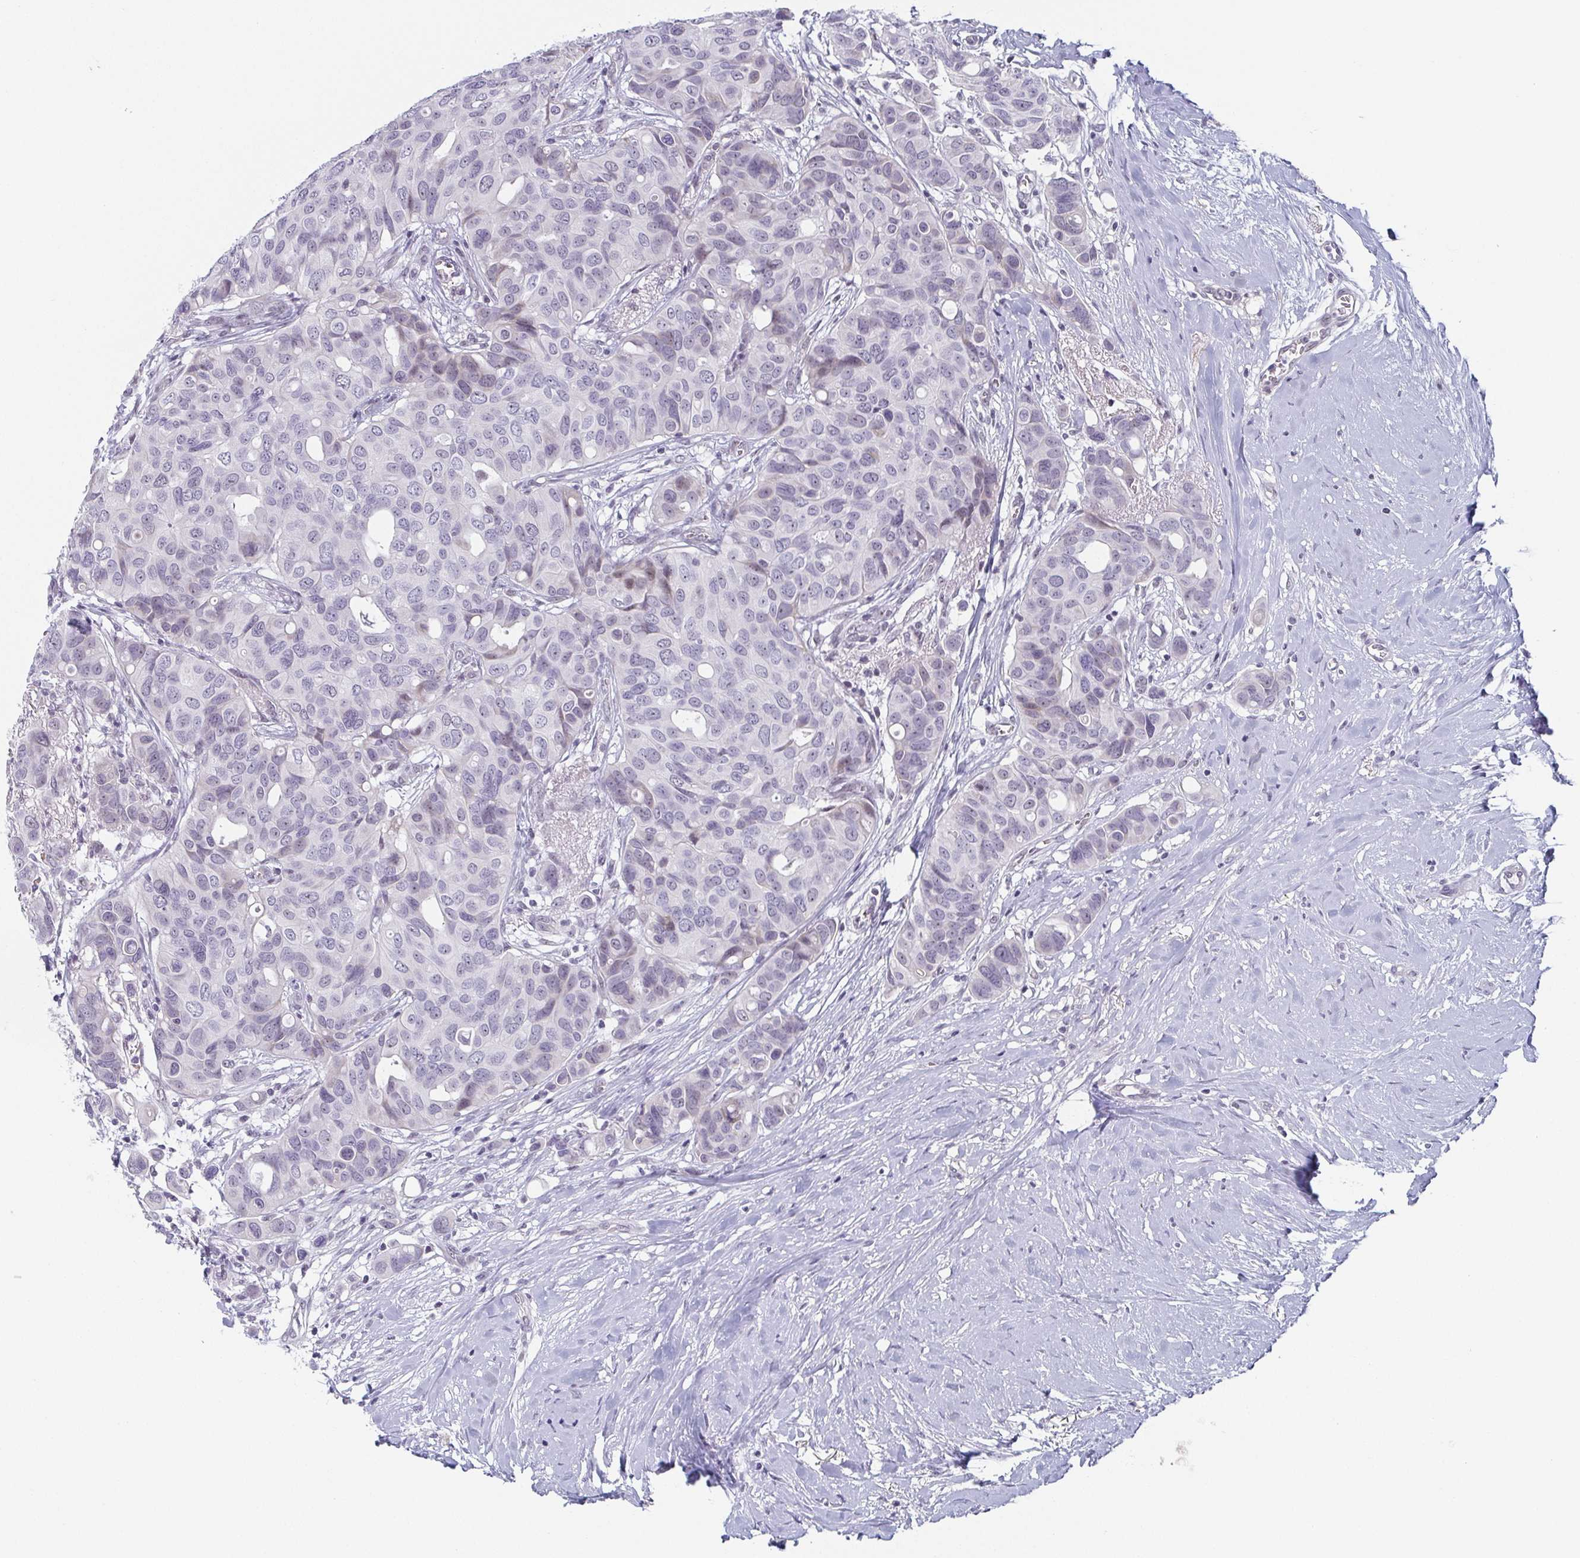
{"staining": {"intensity": "negative", "quantity": "none", "location": "none"}, "tissue": "breast cancer", "cell_type": "Tumor cells", "image_type": "cancer", "snomed": [{"axis": "morphology", "description": "Duct carcinoma"}, {"axis": "topography", "description": "Breast"}], "caption": "Immunohistochemistry of human breast cancer (invasive ductal carcinoma) reveals no staining in tumor cells.", "gene": "EXOSC7", "patient": {"sex": "female", "age": 54}}